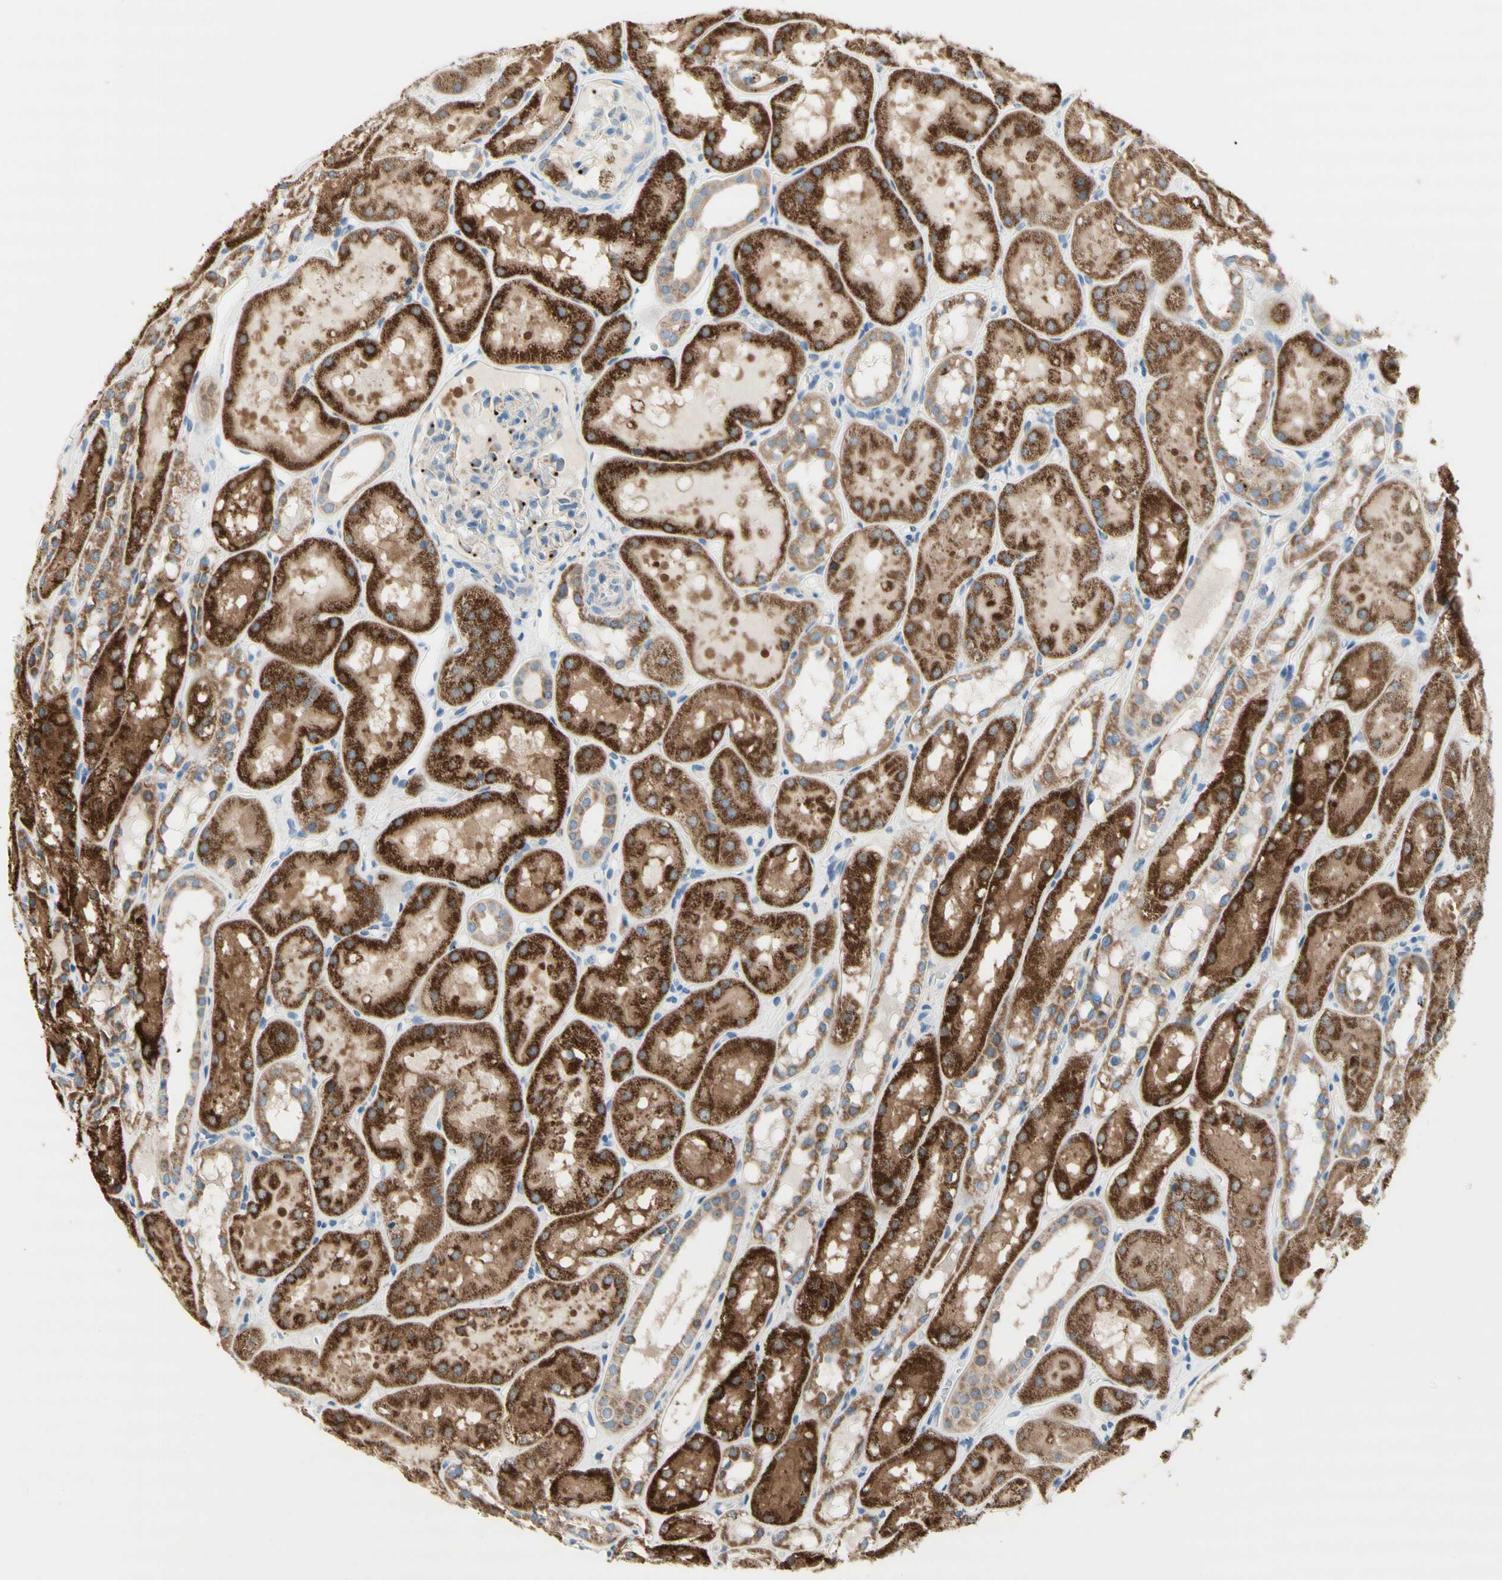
{"staining": {"intensity": "strong", "quantity": "<25%", "location": "cytoplasmic/membranous"}, "tissue": "kidney", "cell_type": "Cells in glomeruli", "image_type": "normal", "snomed": [{"axis": "morphology", "description": "Normal tissue, NOS"}, {"axis": "topography", "description": "Kidney"}, {"axis": "topography", "description": "Urinary bladder"}], "caption": "Immunohistochemical staining of normal kidney shows <25% levels of strong cytoplasmic/membranous protein positivity in about <25% of cells in glomeruli. Immunohistochemistry stains the protein of interest in brown and the nuclei are stained blue.", "gene": "URB2", "patient": {"sex": "male", "age": 16}}